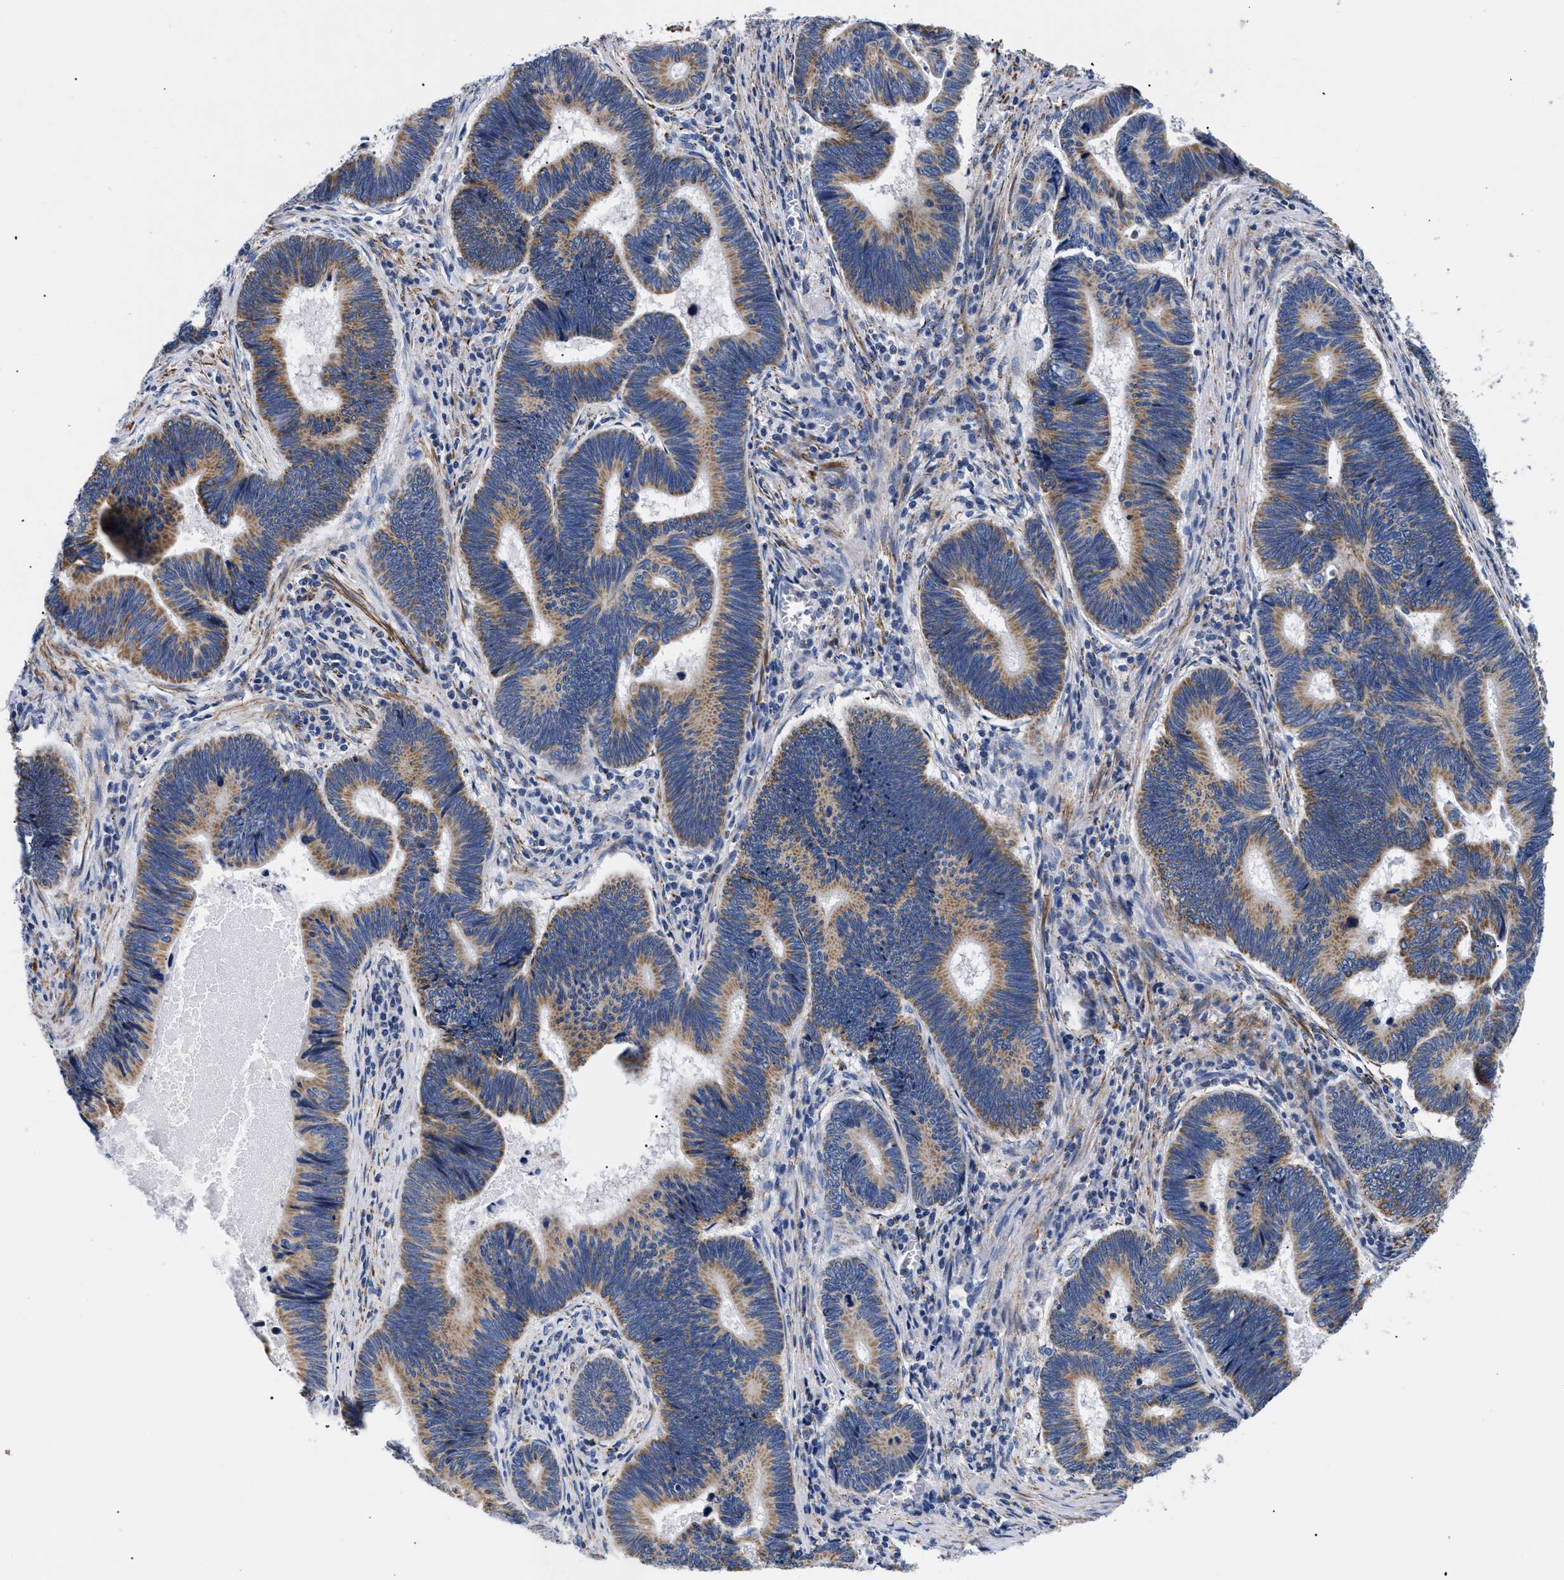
{"staining": {"intensity": "moderate", "quantity": ">75%", "location": "cytoplasmic/membranous"}, "tissue": "pancreatic cancer", "cell_type": "Tumor cells", "image_type": "cancer", "snomed": [{"axis": "morphology", "description": "Adenocarcinoma, NOS"}, {"axis": "topography", "description": "Pancreas"}], "caption": "Tumor cells show moderate cytoplasmic/membranous expression in about >75% of cells in pancreatic cancer (adenocarcinoma). (DAB = brown stain, brightfield microscopy at high magnification).", "gene": "GPR149", "patient": {"sex": "female", "age": 70}}